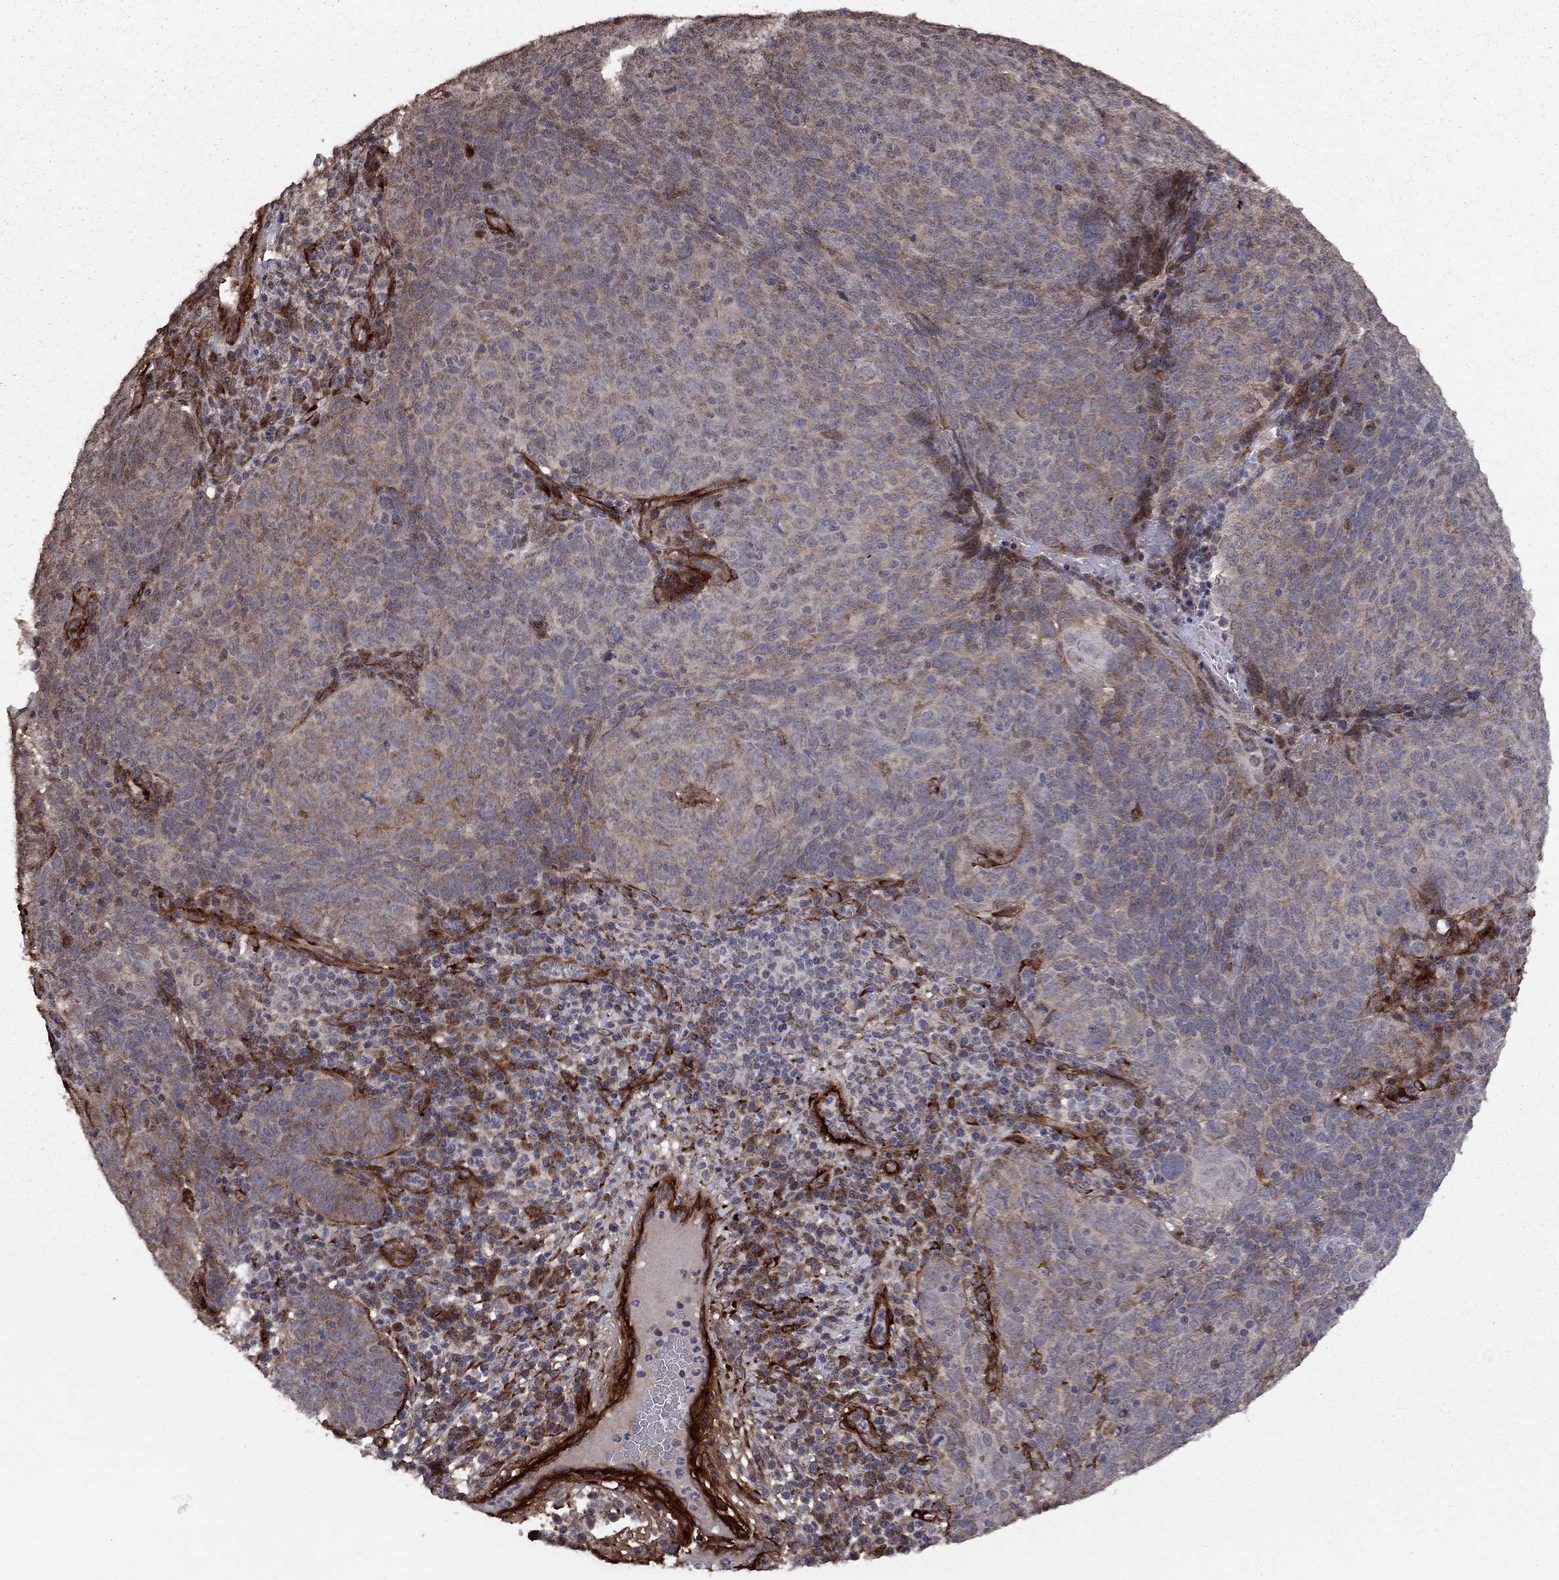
{"staining": {"intensity": "moderate", "quantity": "25%-75%", "location": "cytoplasmic/membranous"}, "tissue": "skin cancer", "cell_type": "Tumor cells", "image_type": "cancer", "snomed": [{"axis": "morphology", "description": "Squamous cell carcinoma, NOS"}, {"axis": "topography", "description": "Skin"}, {"axis": "topography", "description": "Anal"}], "caption": "About 25%-75% of tumor cells in human skin cancer reveal moderate cytoplasmic/membranous protein expression as visualized by brown immunohistochemical staining.", "gene": "COL18A1", "patient": {"sex": "female", "age": 51}}